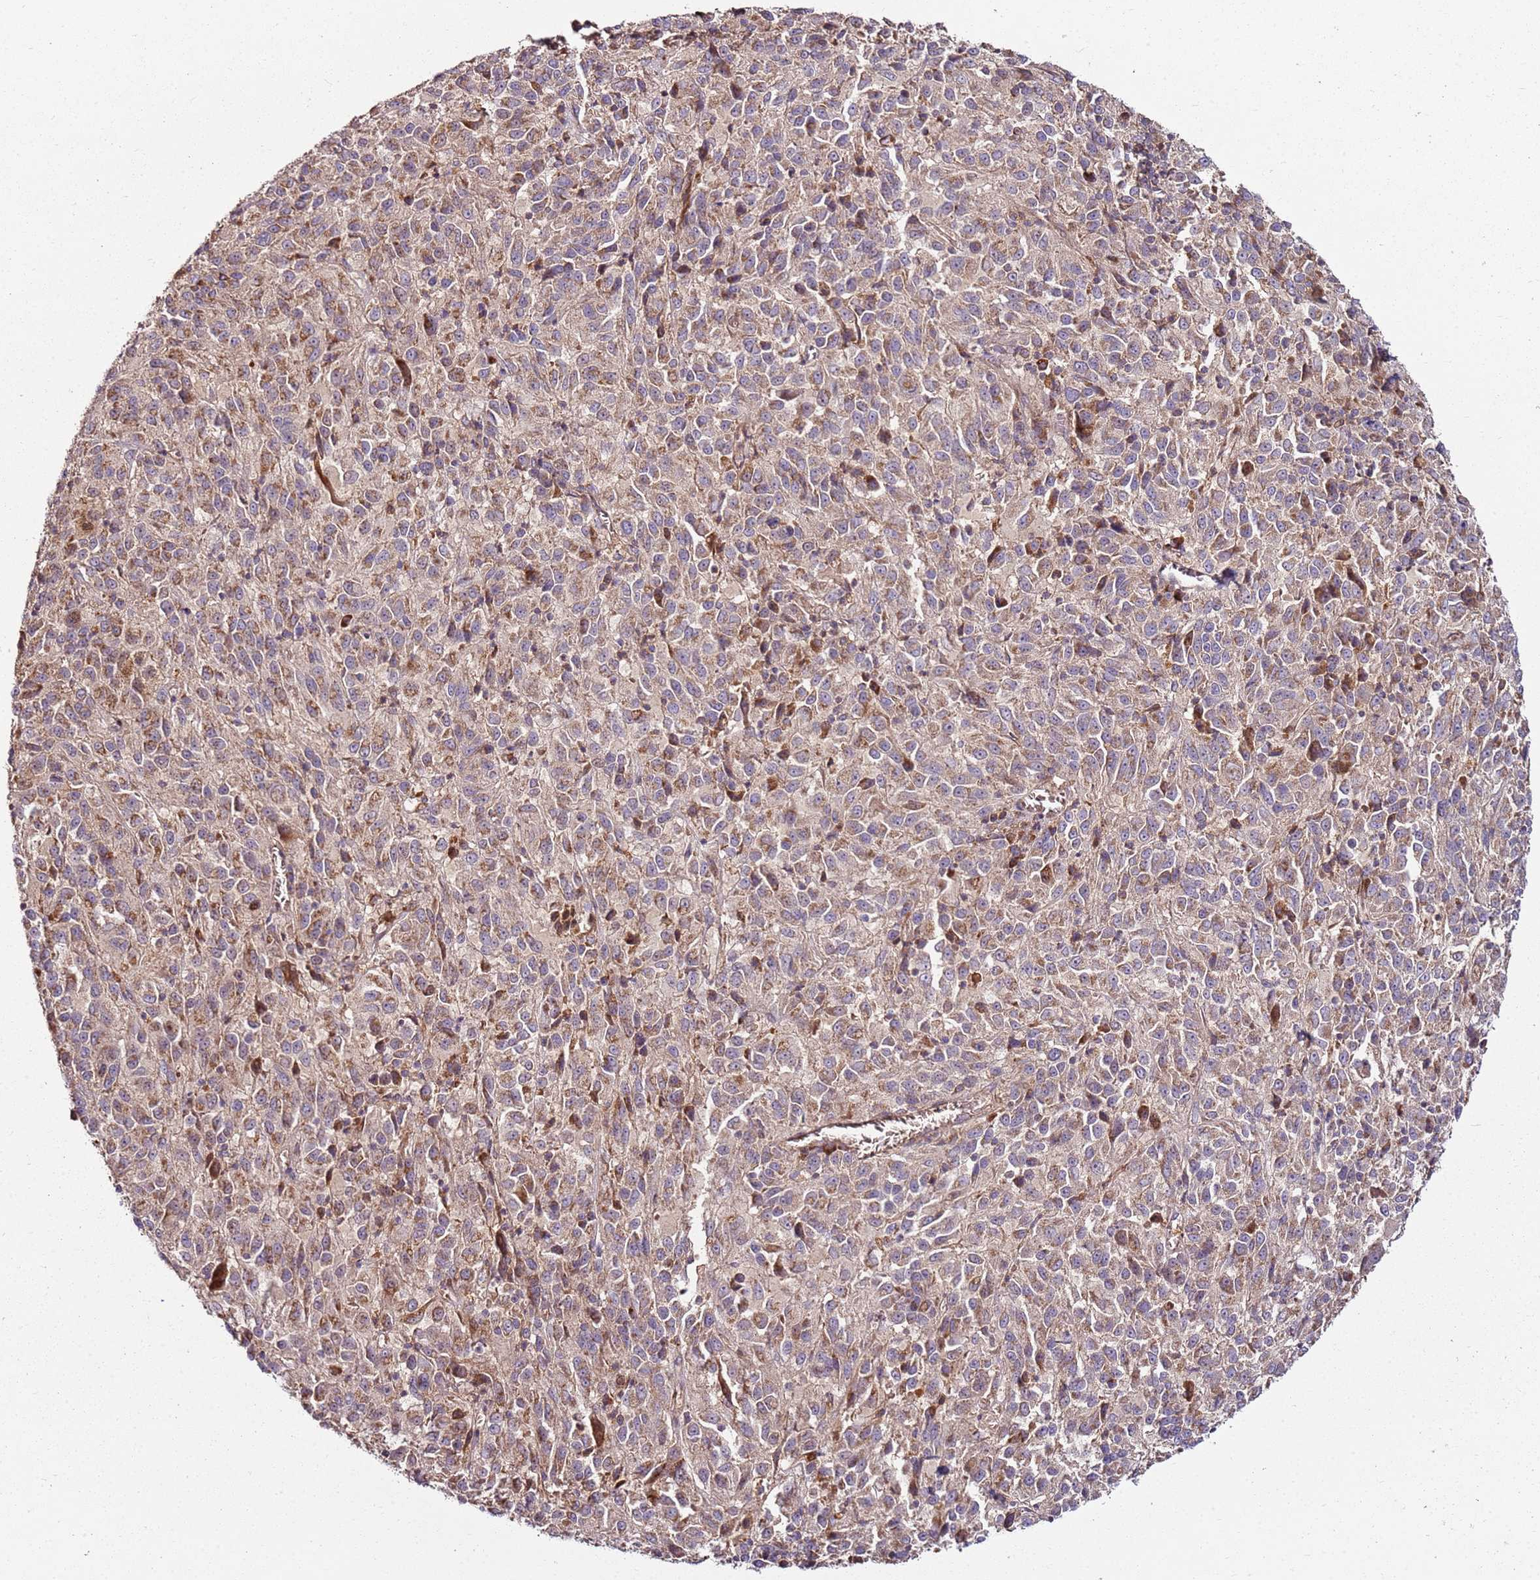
{"staining": {"intensity": "moderate", "quantity": "25%-75%", "location": "cytoplasmic/membranous"}, "tissue": "melanoma", "cell_type": "Tumor cells", "image_type": "cancer", "snomed": [{"axis": "morphology", "description": "Malignant melanoma, Metastatic site"}, {"axis": "topography", "description": "Lung"}], "caption": "Immunohistochemical staining of malignant melanoma (metastatic site) exhibits medium levels of moderate cytoplasmic/membranous staining in approximately 25%-75% of tumor cells.", "gene": "KRTAP21-3", "patient": {"sex": "male", "age": 64}}